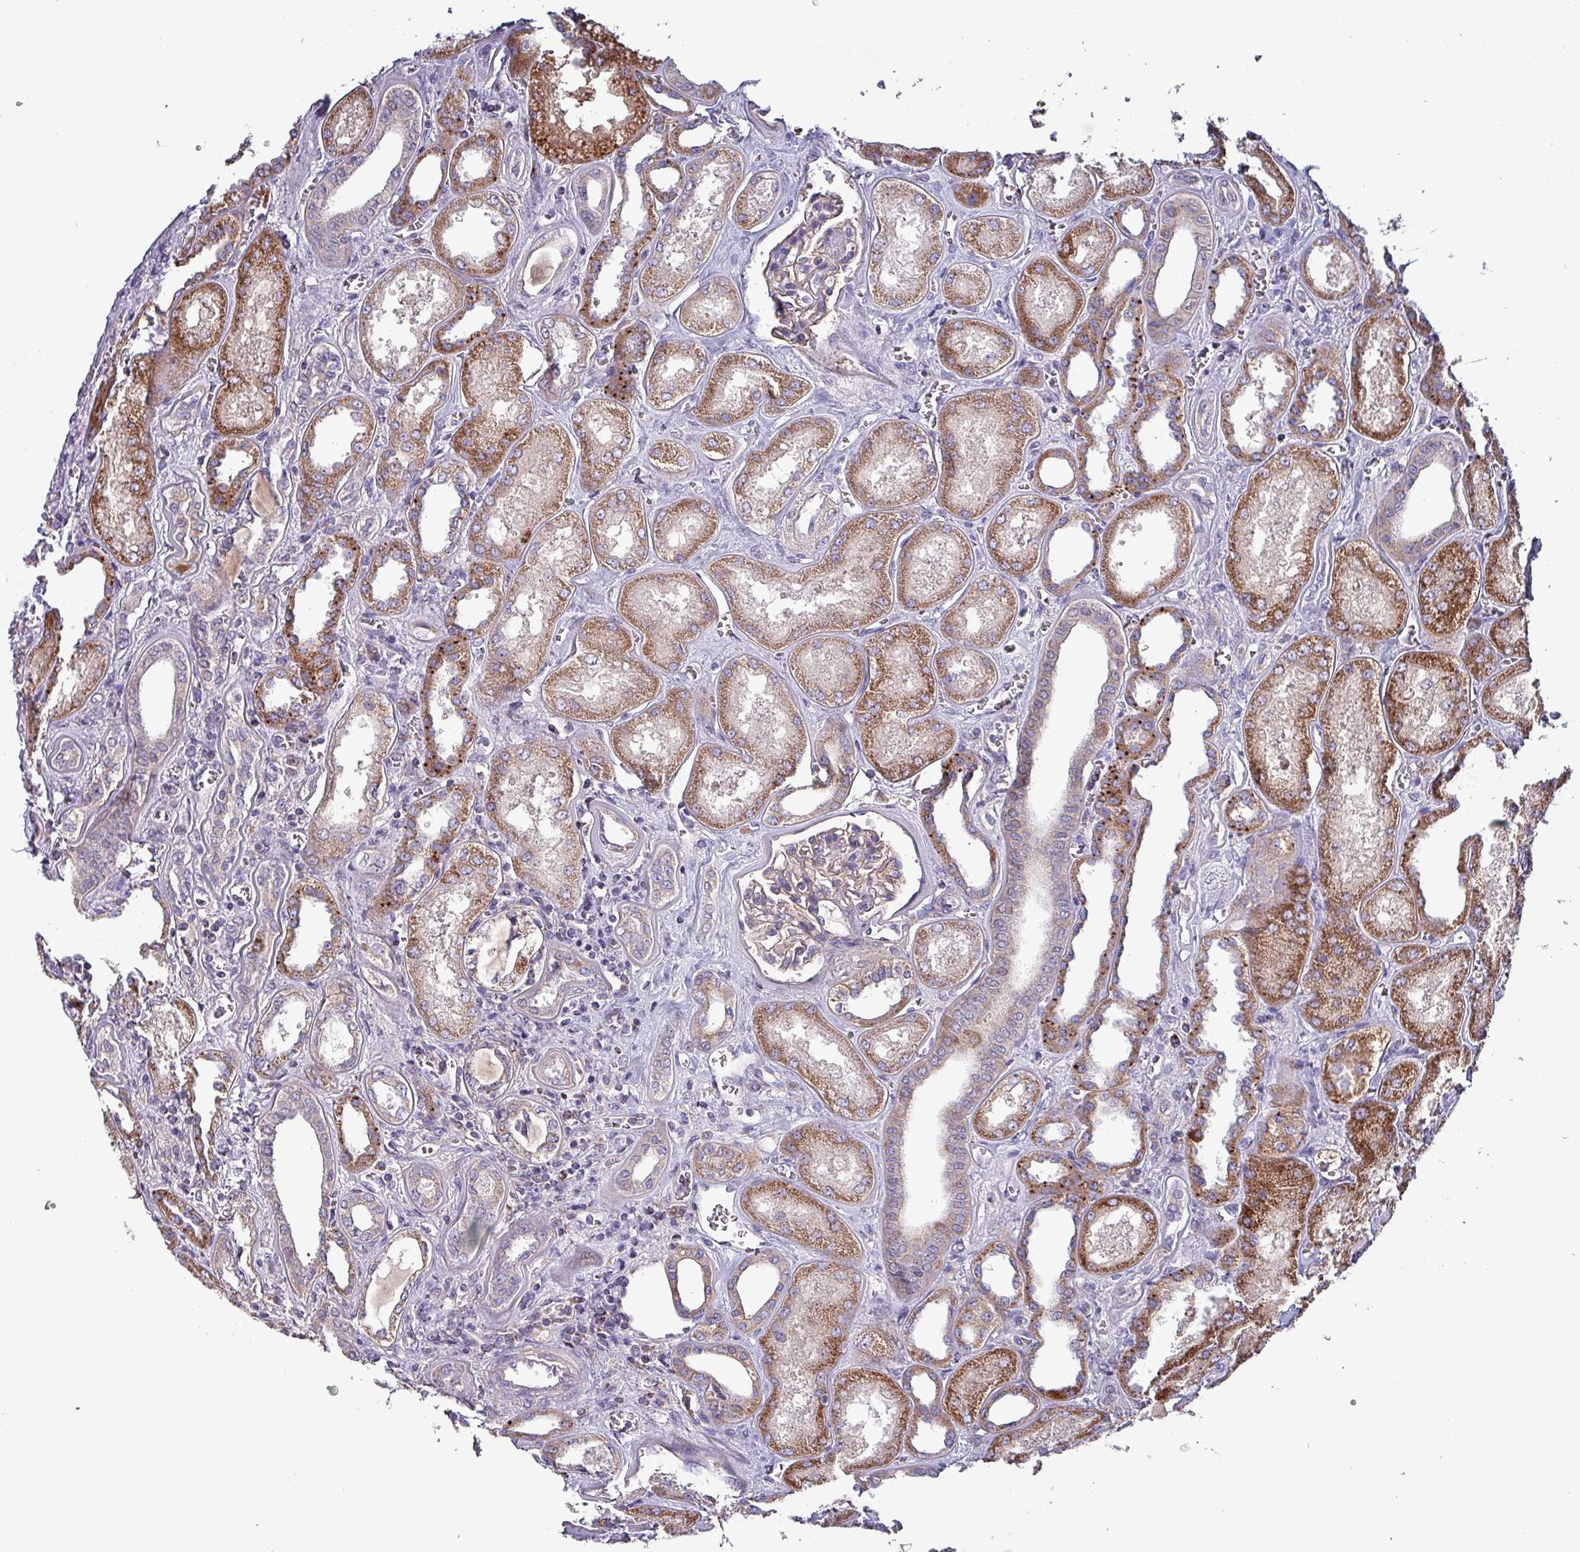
{"staining": {"intensity": "weak", "quantity": "25%-75%", "location": "cytoplasmic/membranous"}, "tissue": "kidney", "cell_type": "Cells in glomeruli", "image_type": "normal", "snomed": [{"axis": "morphology", "description": "Normal tissue, NOS"}, {"axis": "morphology", "description": "Adenocarcinoma, NOS"}, {"axis": "topography", "description": "Kidney"}], "caption": "Unremarkable kidney reveals weak cytoplasmic/membranous staining in approximately 25%-75% of cells in glomeruli, visualized by immunohistochemistry.", "gene": "ZNF322", "patient": {"sex": "female", "age": 68}}